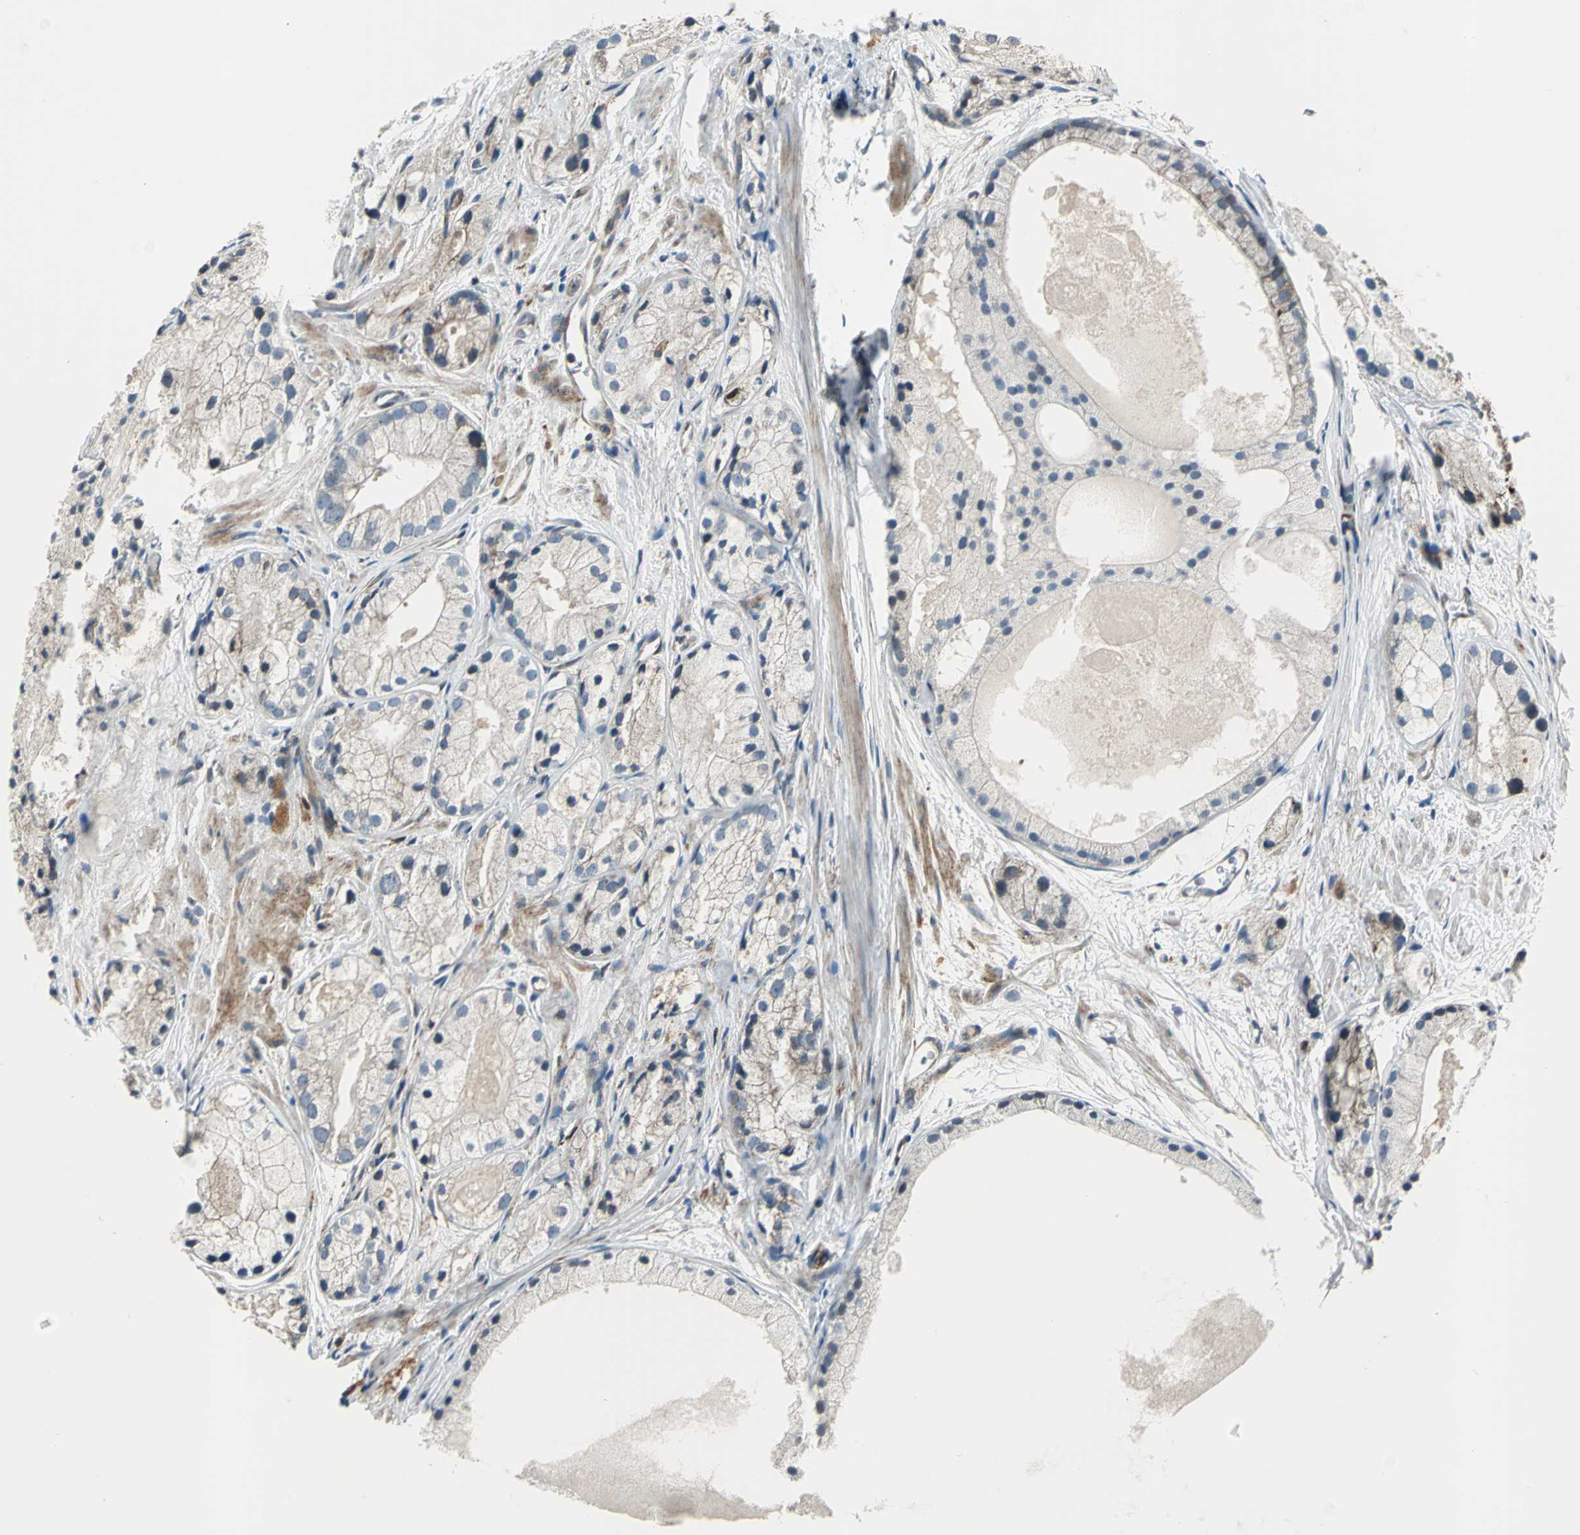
{"staining": {"intensity": "weak", "quantity": "25%-75%", "location": "cytoplasmic/membranous"}, "tissue": "prostate cancer", "cell_type": "Tumor cells", "image_type": "cancer", "snomed": [{"axis": "morphology", "description": "Adenocarcinoma, Low grade"}, {"axis": "topography", "description": "Prostate"}], "caption": "Protein expression analysis of human adenocarcinoma (low-grade) (prostate) reveals weak cytoplasmic/membranous staining in about 25%-75% of tumor cells.", "gene": "HTATIP2", "patient": {"sex": "male", "age": 69}}